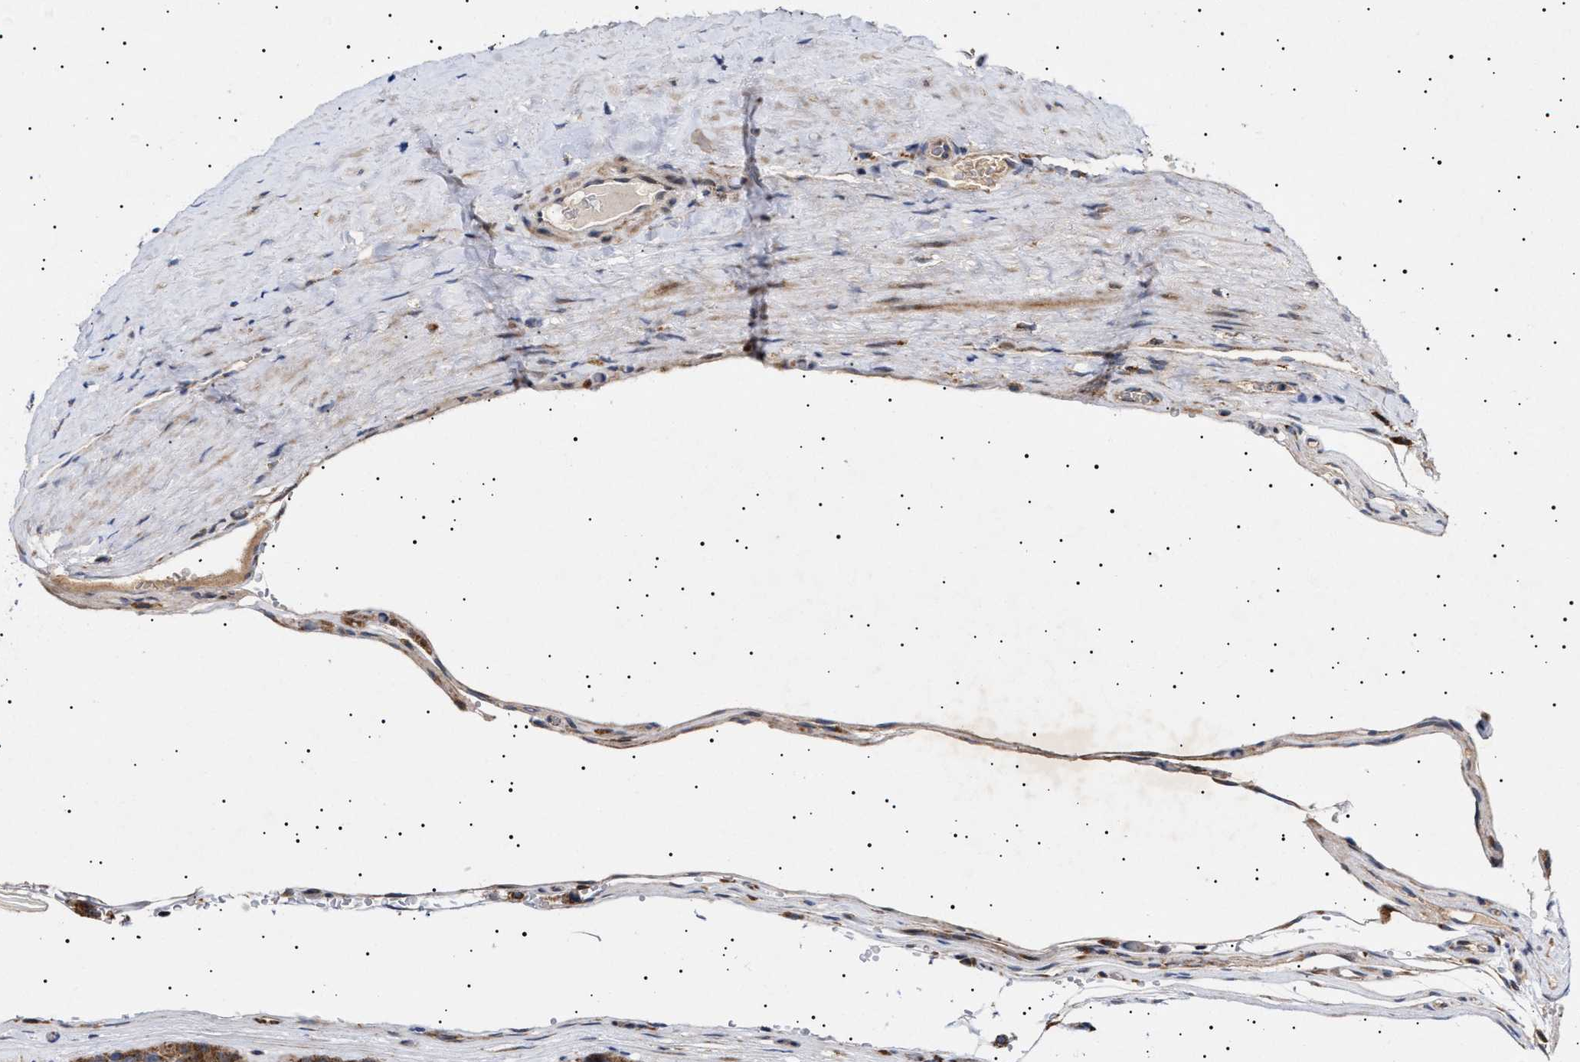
{"staining": {"intensity": "moderate", "quantity": ">75%", "location": "cytoplasmic/membranous"}, "tissue": "testis cancer", "cell_type": "Tumor cells", "image_type": "cancer", "snomed": [{"axis": "morphology", "description": "Seminoma, NOS"}, {"axis": "topography", "description": "Testis"}], "caption": "This micrograph displays testis cancer stained with immunohistochemistry to label a protein in brown. The cytoplasmic/membranous of tumor cells show moderate positivity for the protein. Nuclei are counter-stained blue.", "gene": "MRPL10", "patient": {"sex": "male", "age": 71}}